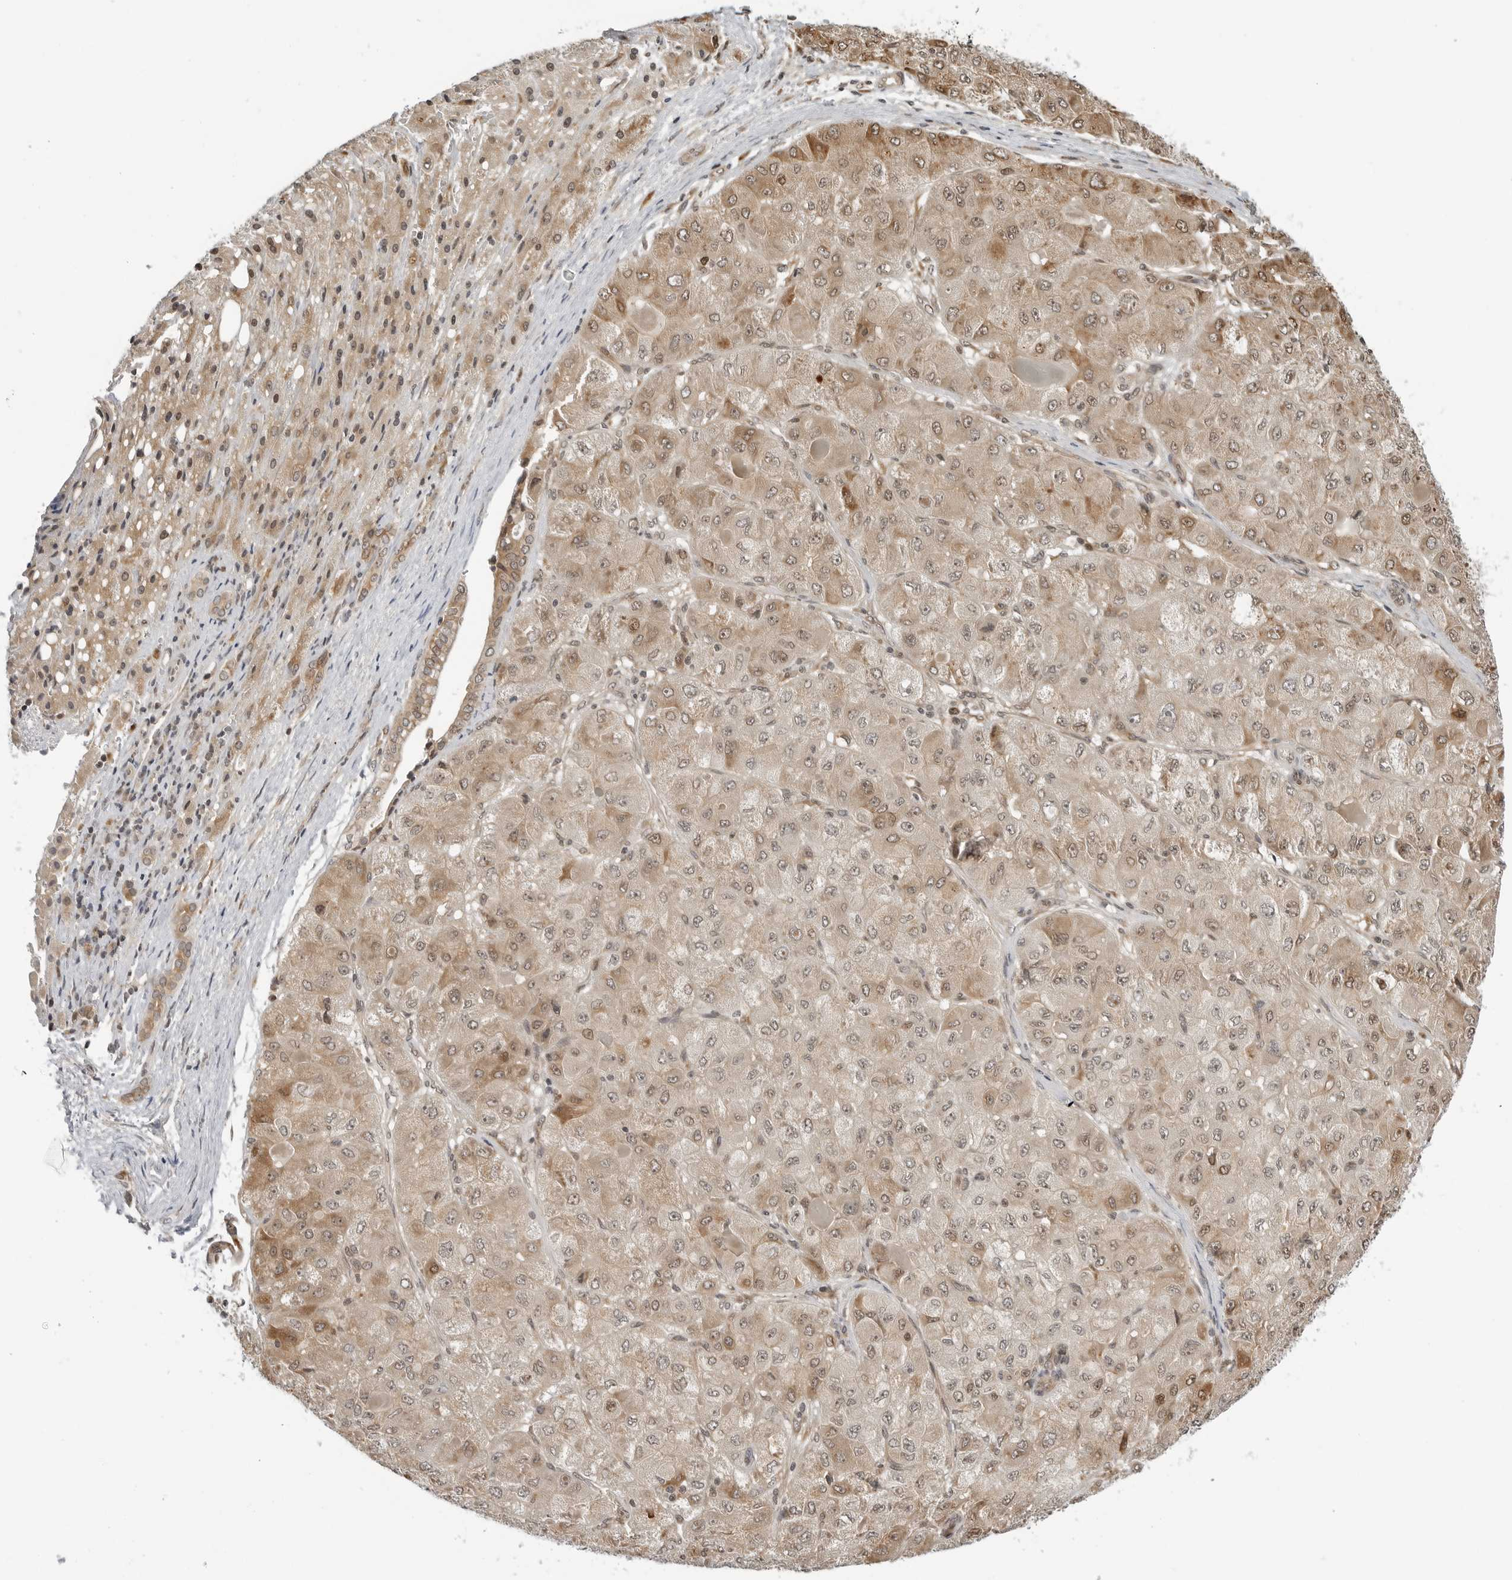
{"staining": {"intensity": "weak", "quantity": ">75%", "location": "cytoplasmic/membranous,nuclear"}, "tissue": "liver cancer", "cell_type": "Tumor cells", "image_type": "cancer", "snomed": [{"axis": "morphology", "description": "Carcinoma, Hepatocellular, NOS"}, {"axis": "topography", "description": "Liver"}], "caption": "A photomicrograph of hepatocellular carcinoma (liver) stained for a protein demonstrates weak cytoplasmic/membranous and nuclear brown staining in tumor cells.", "gene": "TIPRL", "patient": {"sex": "male", "age": 80}}